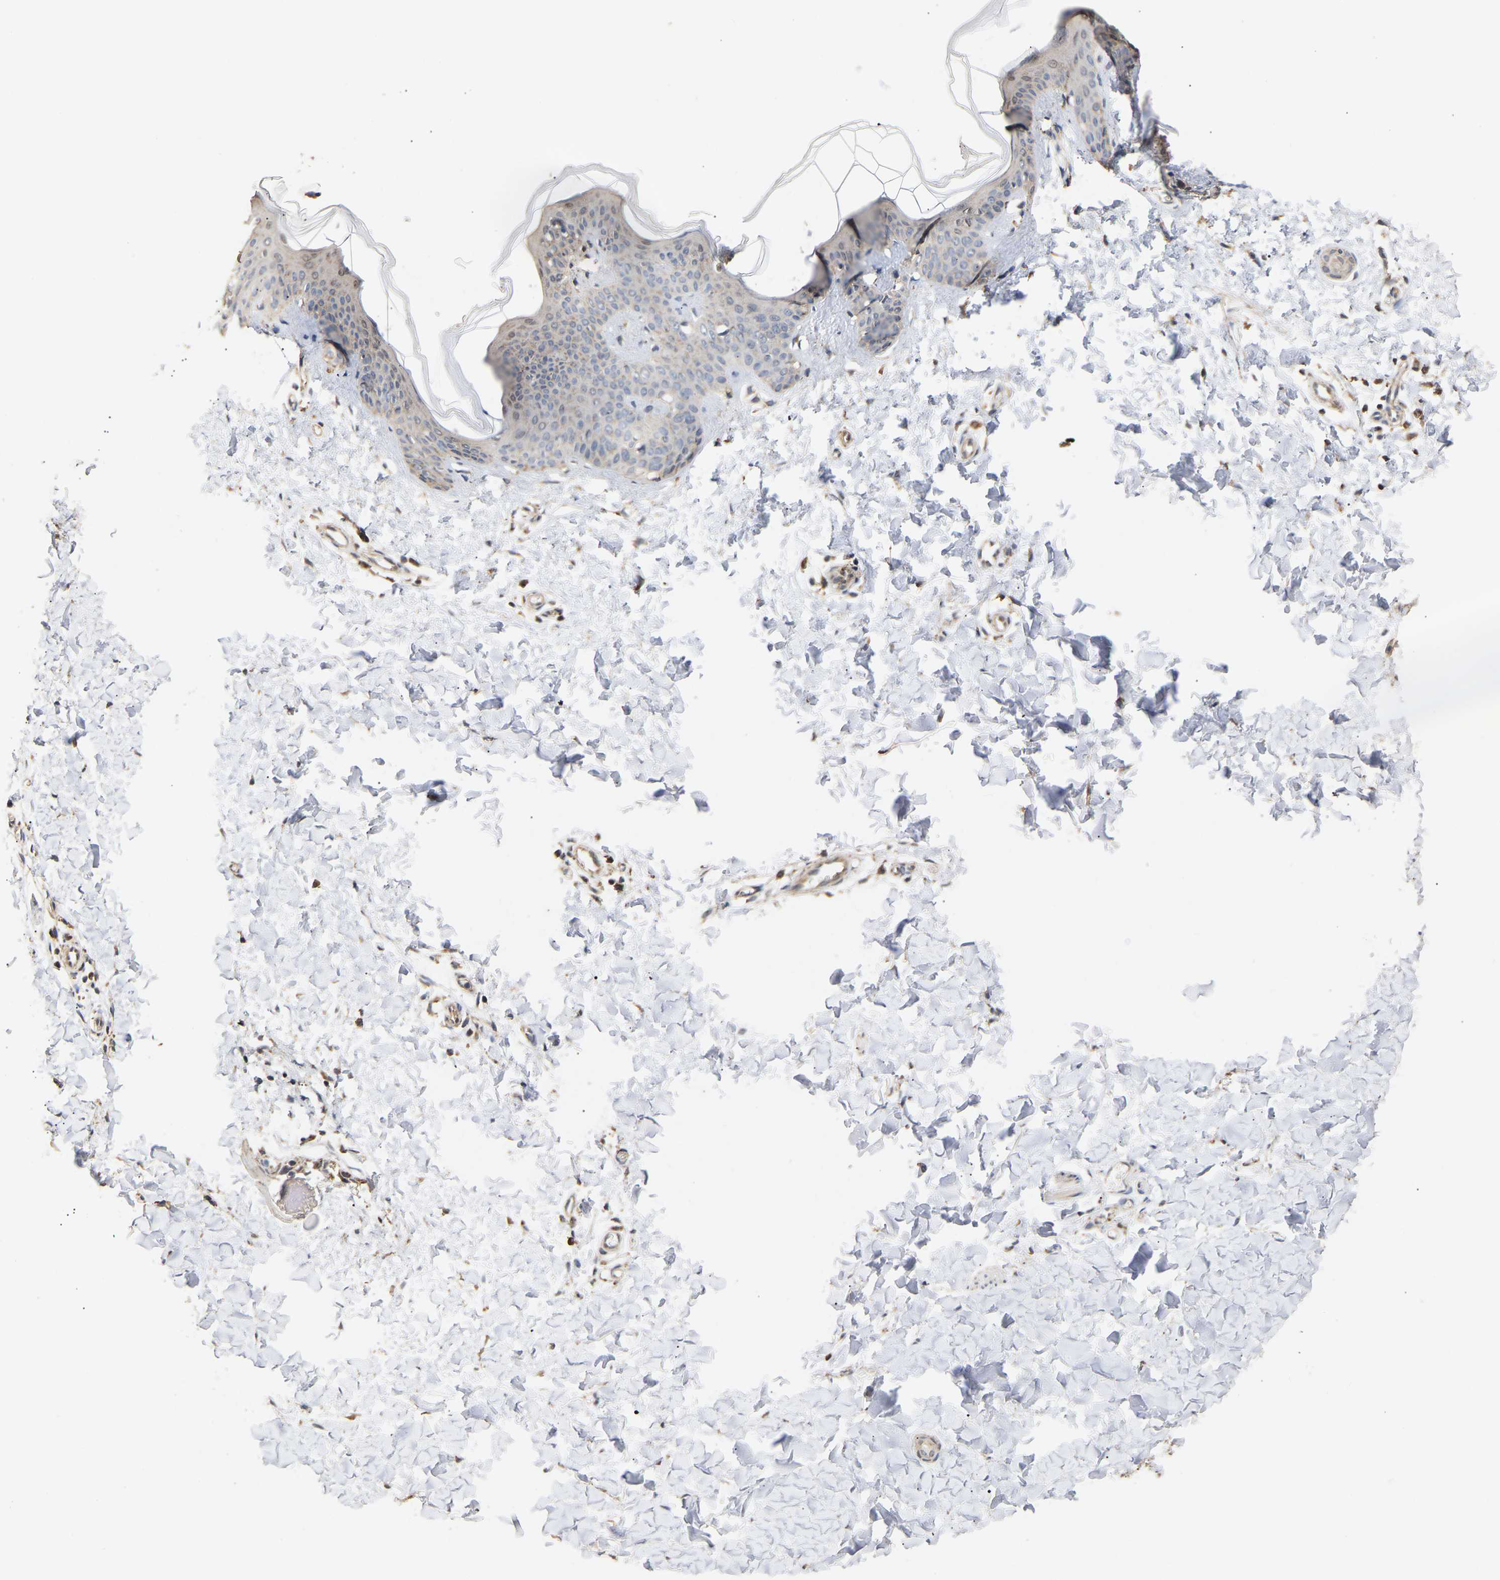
{"staining": {"intensity": "moderate", "quantity": ">75%", "location": "cytoplasmic/membranous"}, "tissue": "skin", "cell_type": "Fibroblasts", "image_type": "normal", "snomed": [{"axis": "morphology", "description": "Normal tissue, NOS"}, {"axis": "topography", "description": "Skin"}], "caption": "Immunohistochemistry (IHC) of normal human skin displays medium levels of moderate cytoplasmic/membranous staining in approximately >75% of fibroblasts.", "gene": "ZNF26", "patient": {"sex": "female", "age": 17}}